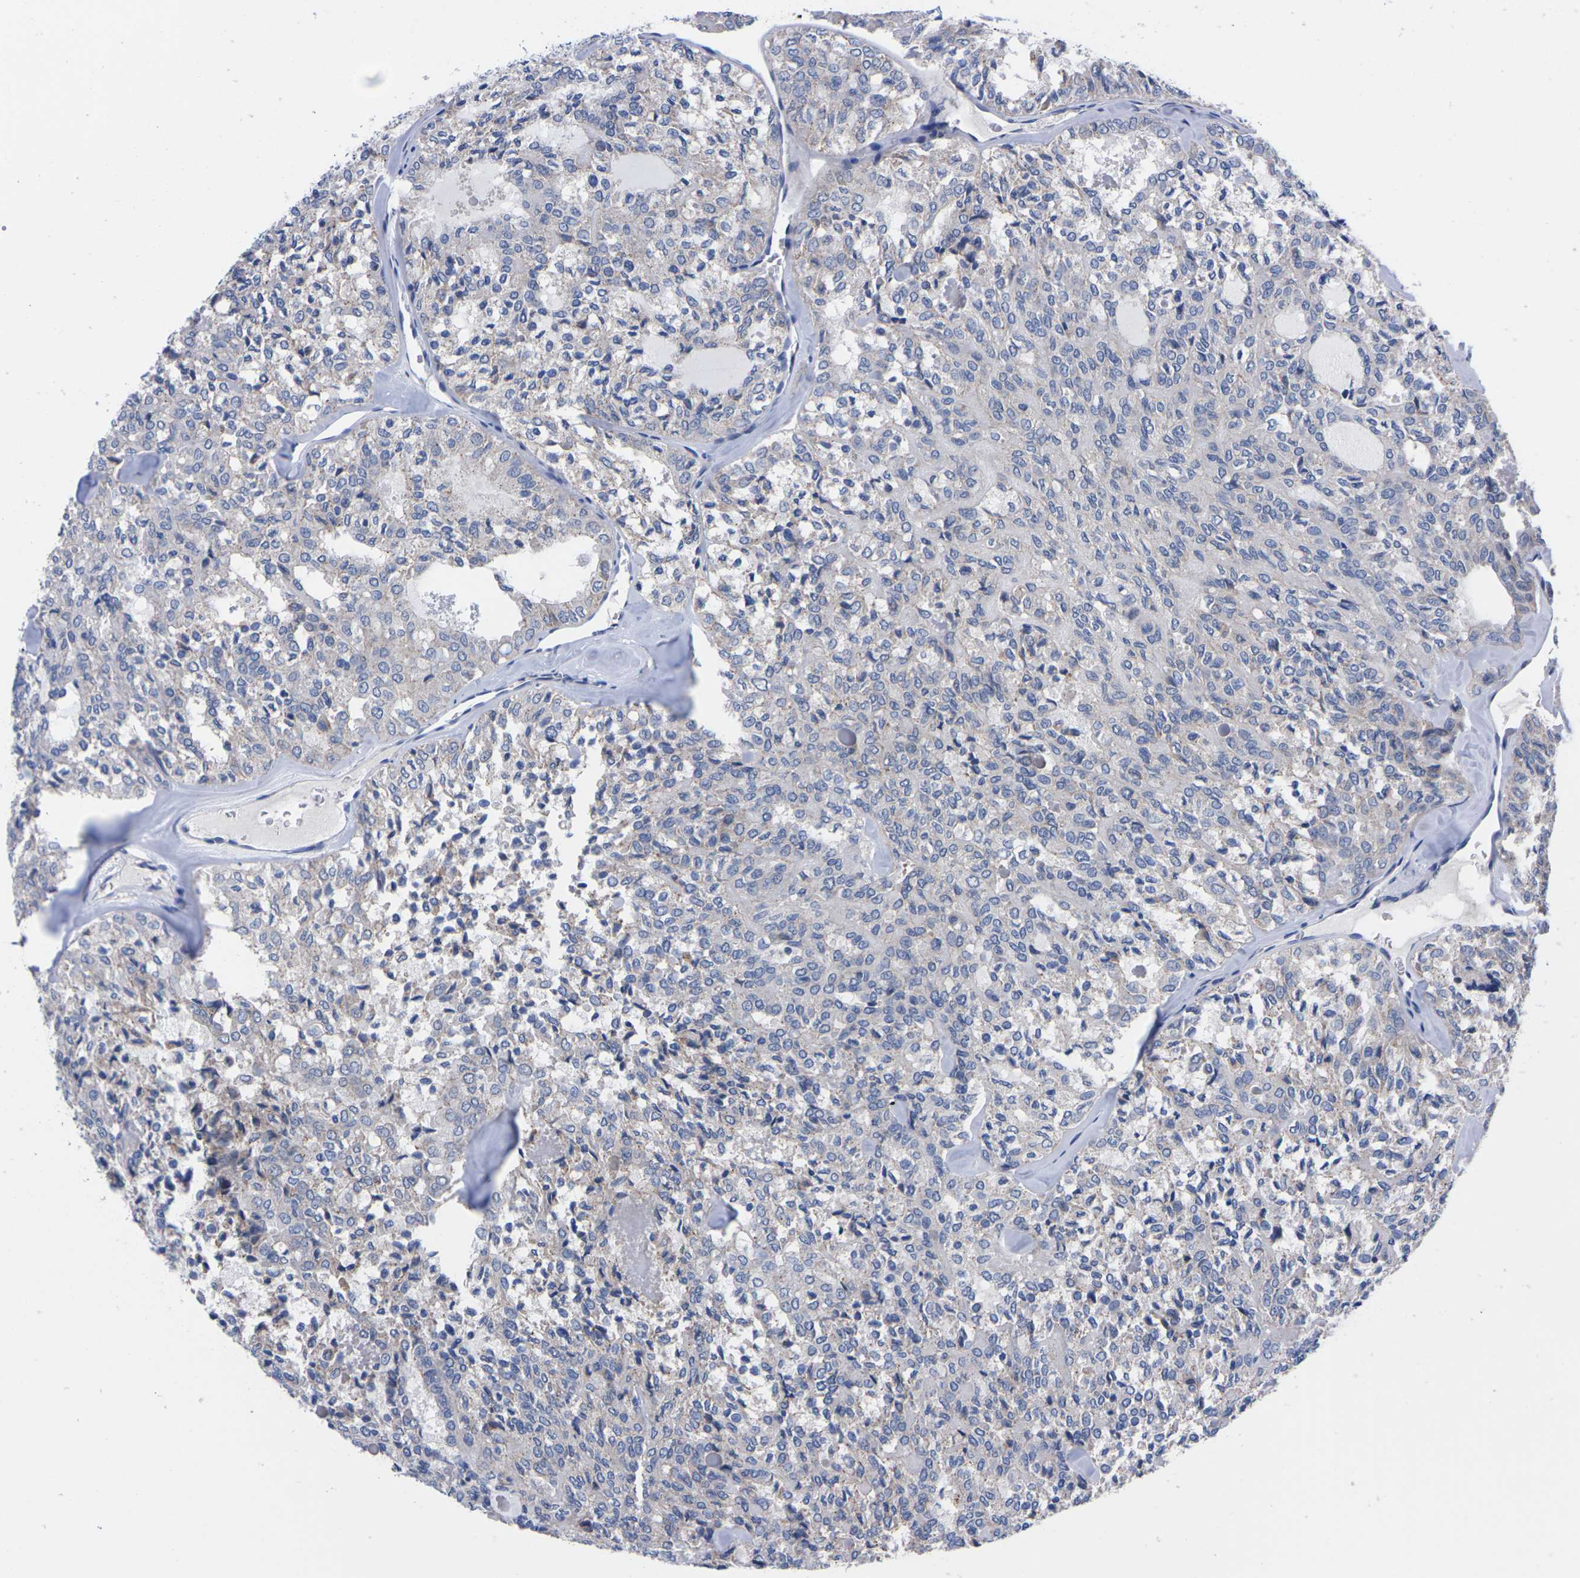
{"staining": {"intensity": "negative", "quantity": "none", "location": "none"}, "tissue": "thyroid cancer", "cell_type": "Tumor cells", "image_type": "cancer", "snomed": [{"axis": "morphology", "description": "Follicular adenoma carcinoma, NOS"}, {"axis": "topography", "description": "Thyroid gland"}], "caption": "Immunohistochemistry (IHC) image of thyroid cancer (follicular adenoma carcinoma) stained for a protein (brown), which reveals no staining in tumor cells.", "gene": "FAM210A", "patient": {"sex": "male", "age": 75}}